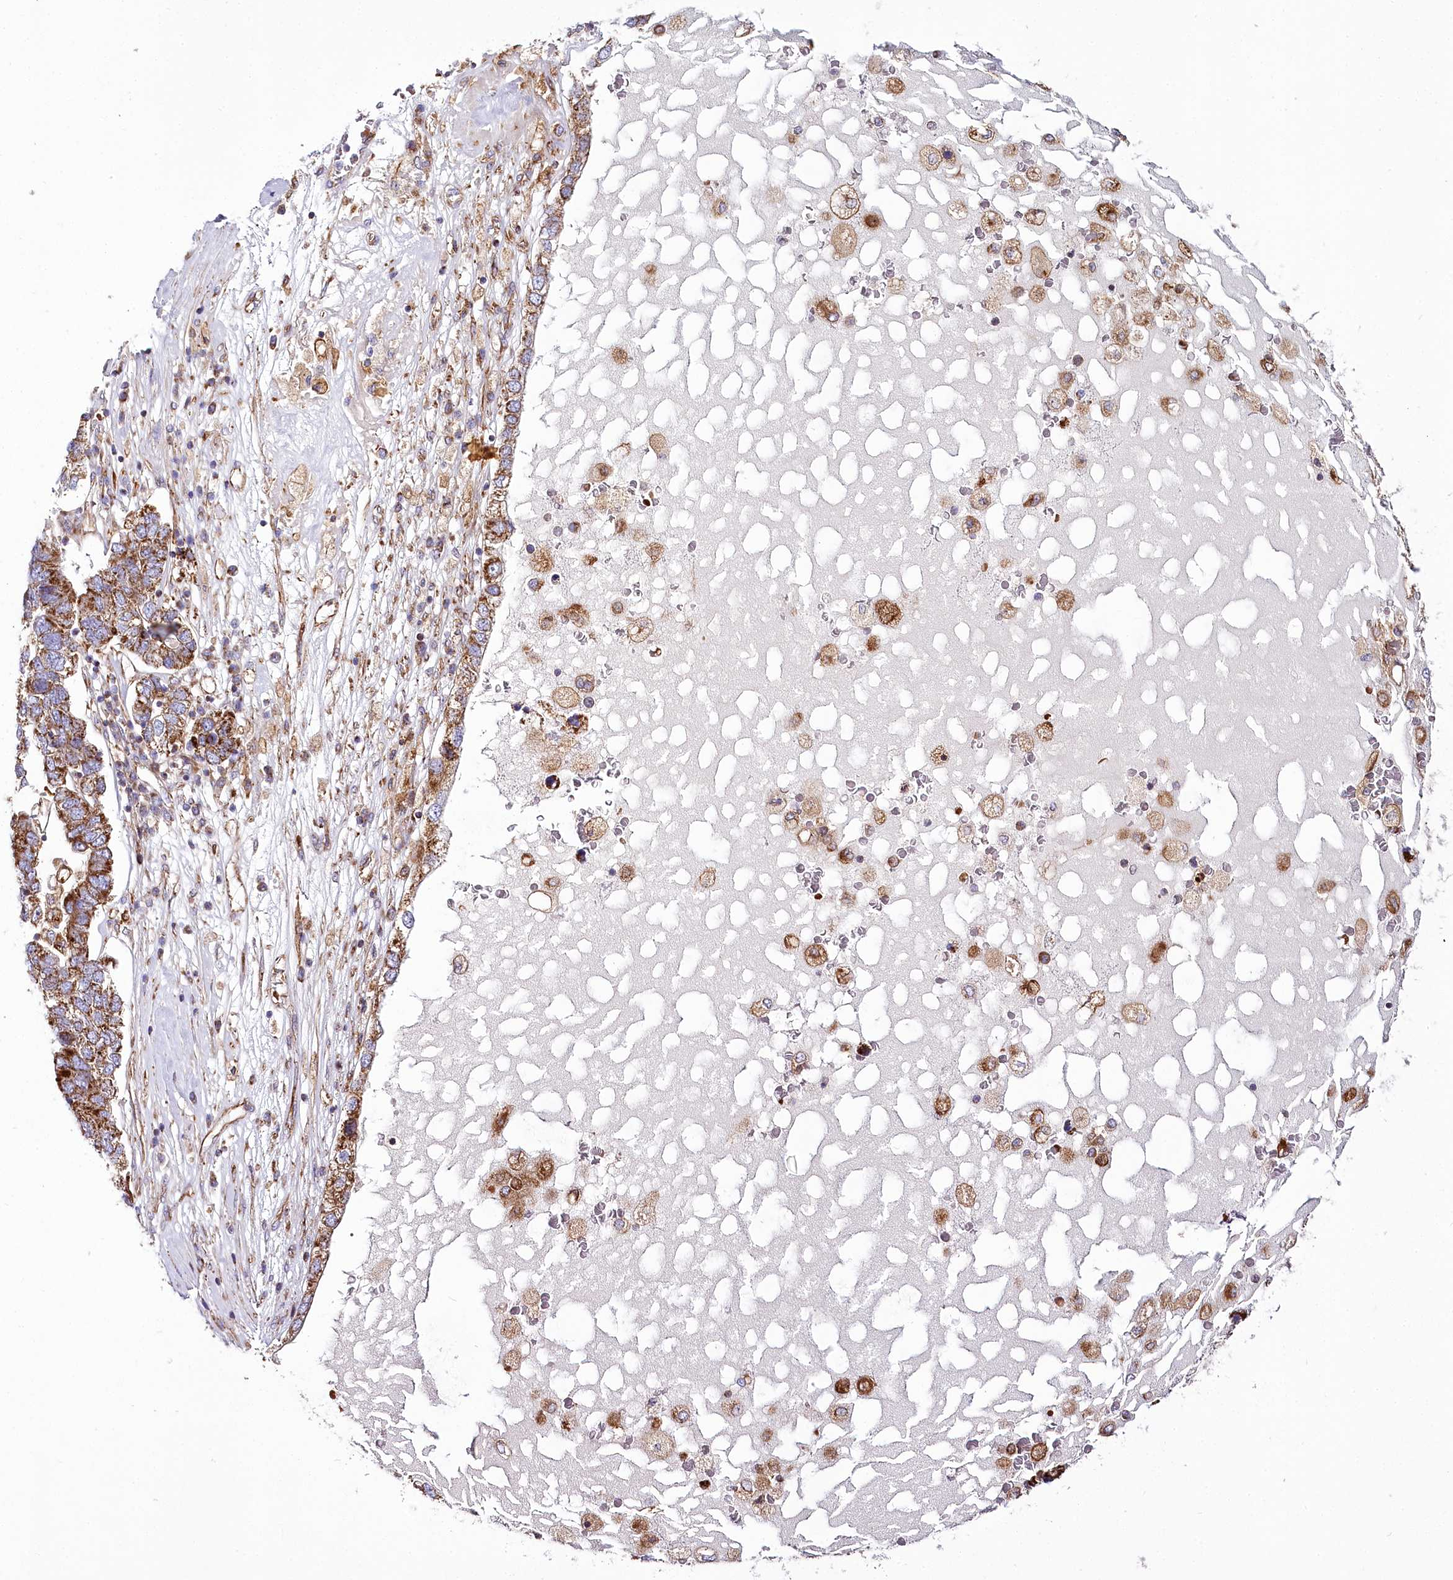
{"staining": {"intensity": "strong", "quantity": ">75%", "location": "cytoplasmic/membranous"}, "tissue": "pancreatic cancer", "cell_type": "Tumor cells", "image_type": "cancer", "snomed": [{"axis": "morphology", "description": "Adenocarcinoma, NOS"}, {"axis": "topography", "description": "Pancreas"}], "caption": "The immunohistochemical stain shows strong cytoplasmic/membranous staining in tumor cells of pancreatic cancer tissue.", "gene": "THUMPD3", "patient": {"sex": "female", "age": 61}}